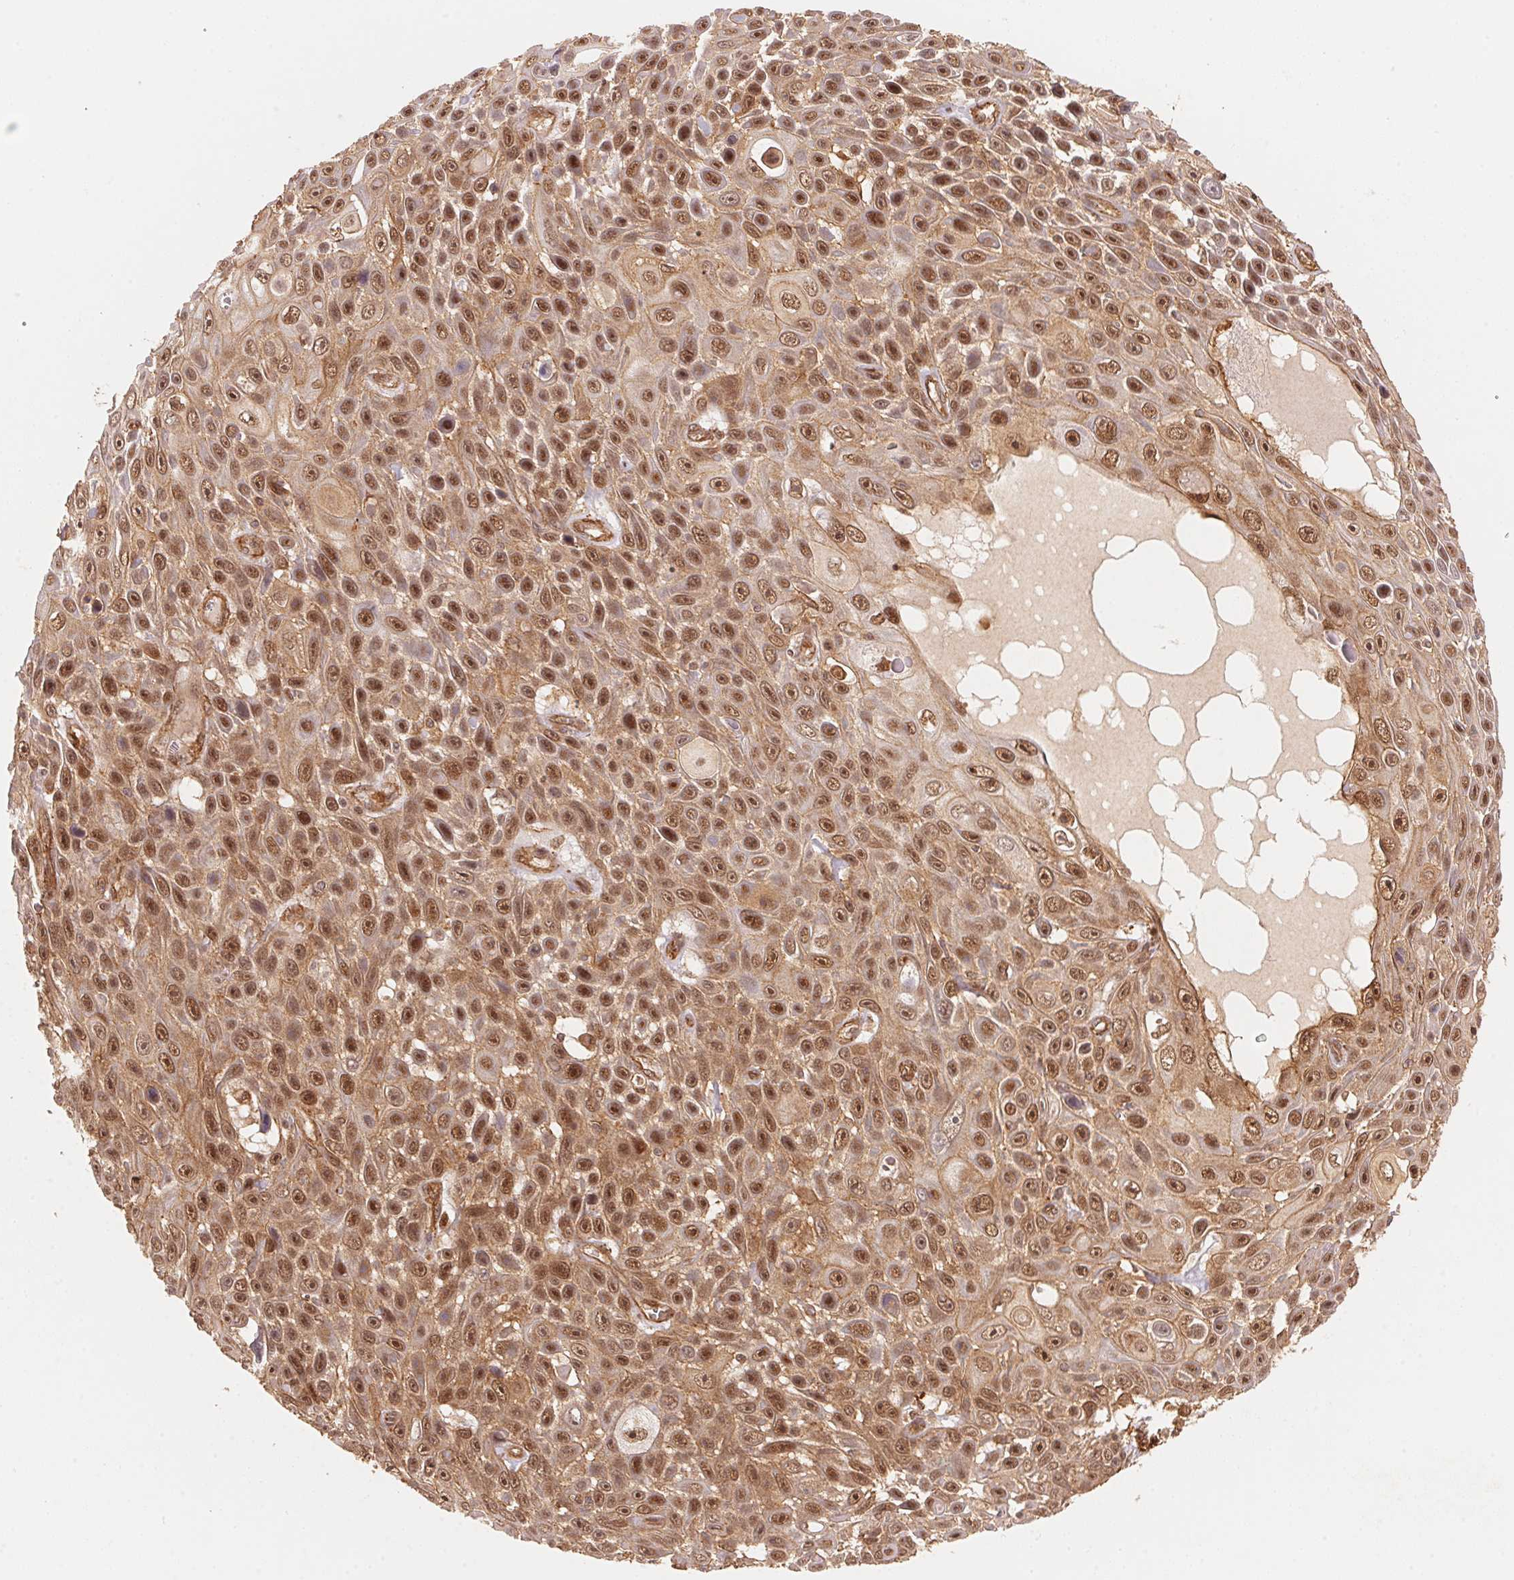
{"staining": {"intensity": "moderate", "quantity": ">75%", "location": "nuclear"}, "tissue": "skin cancer", "cell_type": "Tumor cells", "image_type": "cancer", "snomed": [{"axis": "morphology", "description": "Squamous cell carcinoma, NOS"}, {"axis": "topography", "description": "Skin"}], "caption": "Moderate nuclear positivity for a protein is identified in approximately >75% of tumor cells of skin cancer using IHC.", "gene": "TNIP2", "patient": {"sex": "male", "age": 82}}